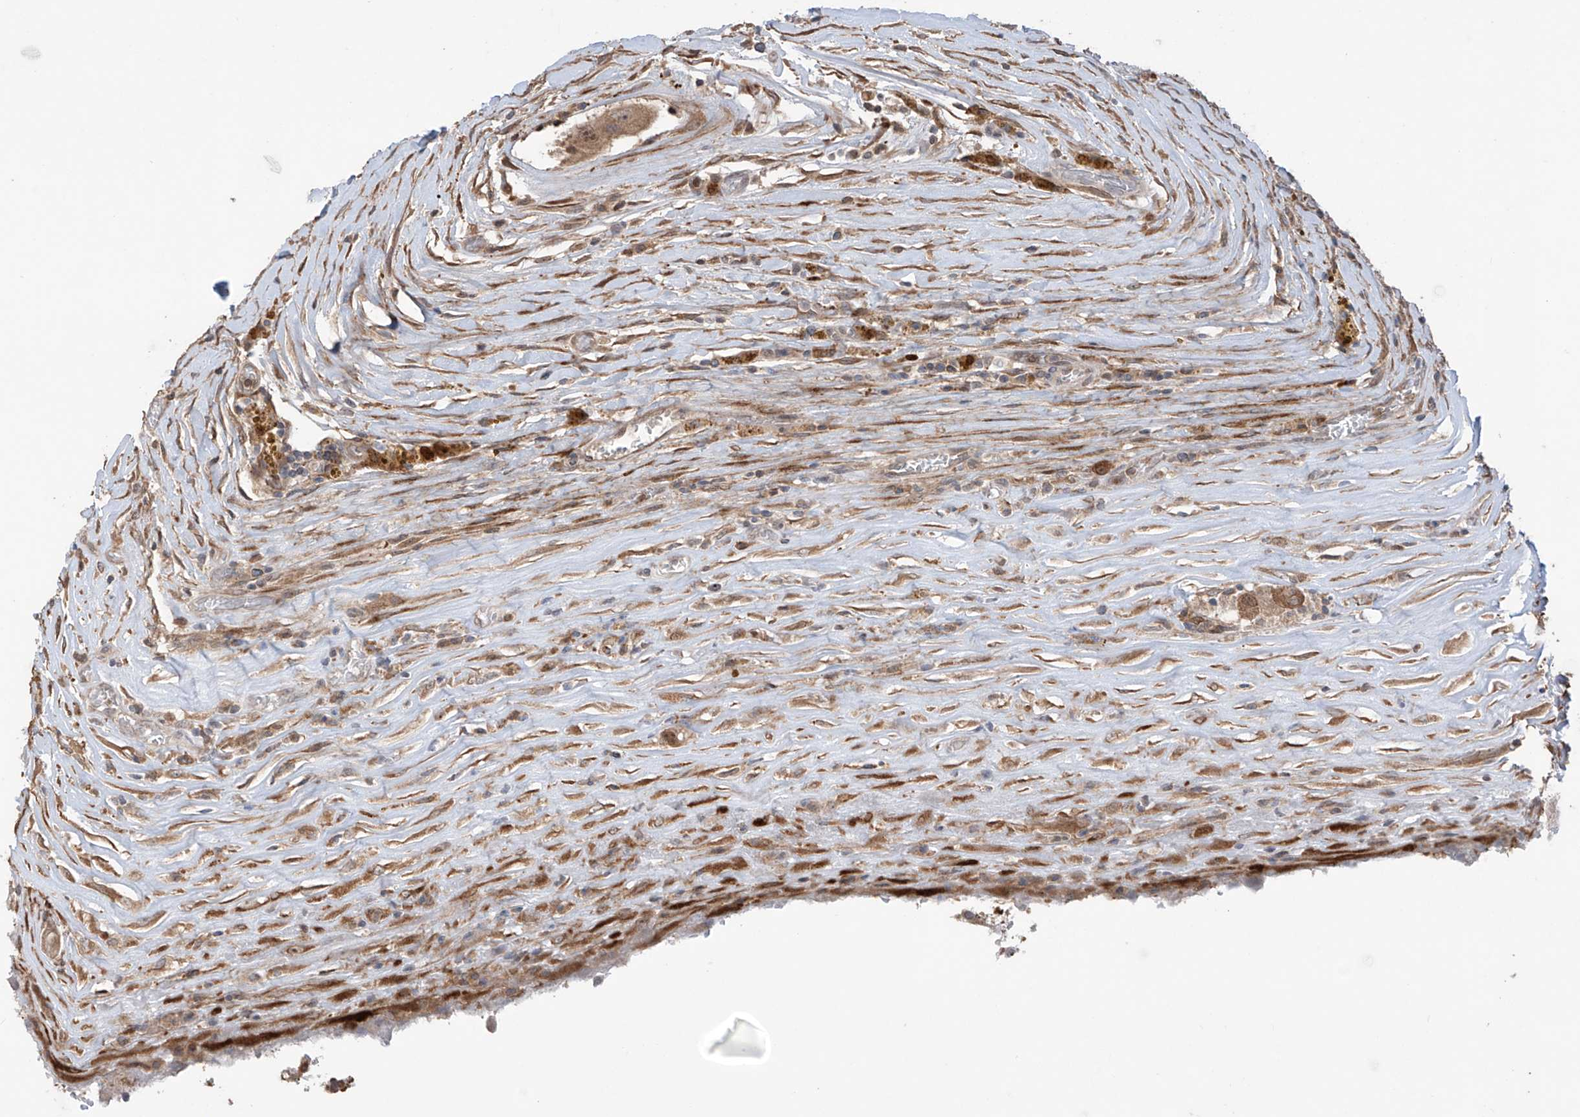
{"staining": {"intensity": "weak", "quantity": "25%-75%", "location": "cytoplasmic/membranous,nuclear"}, "tissue": "thyroid cancer", "cell_type": "Tumor cells", "image_type": "cancer", "snomed": [{"axis": "morphology", "description": "Papillary adenocarcinoma, NOS"}, {"axis": "topography", "description": "Thyroid gland"}], "caption": "Tumor cells display weak cytoplasmic/membranous and nuclear staining in approximately 25%-75% of cells in papillary adenocarcinoma (thyroid). The staining was performed using DAB (3,3'-diaminobenzidine), with brown indicating positive protein expression. Nuclei are stained blue with hematoxylin.", "gene": "SAMD3", "patient": {"sex": "male", "age": 77}}